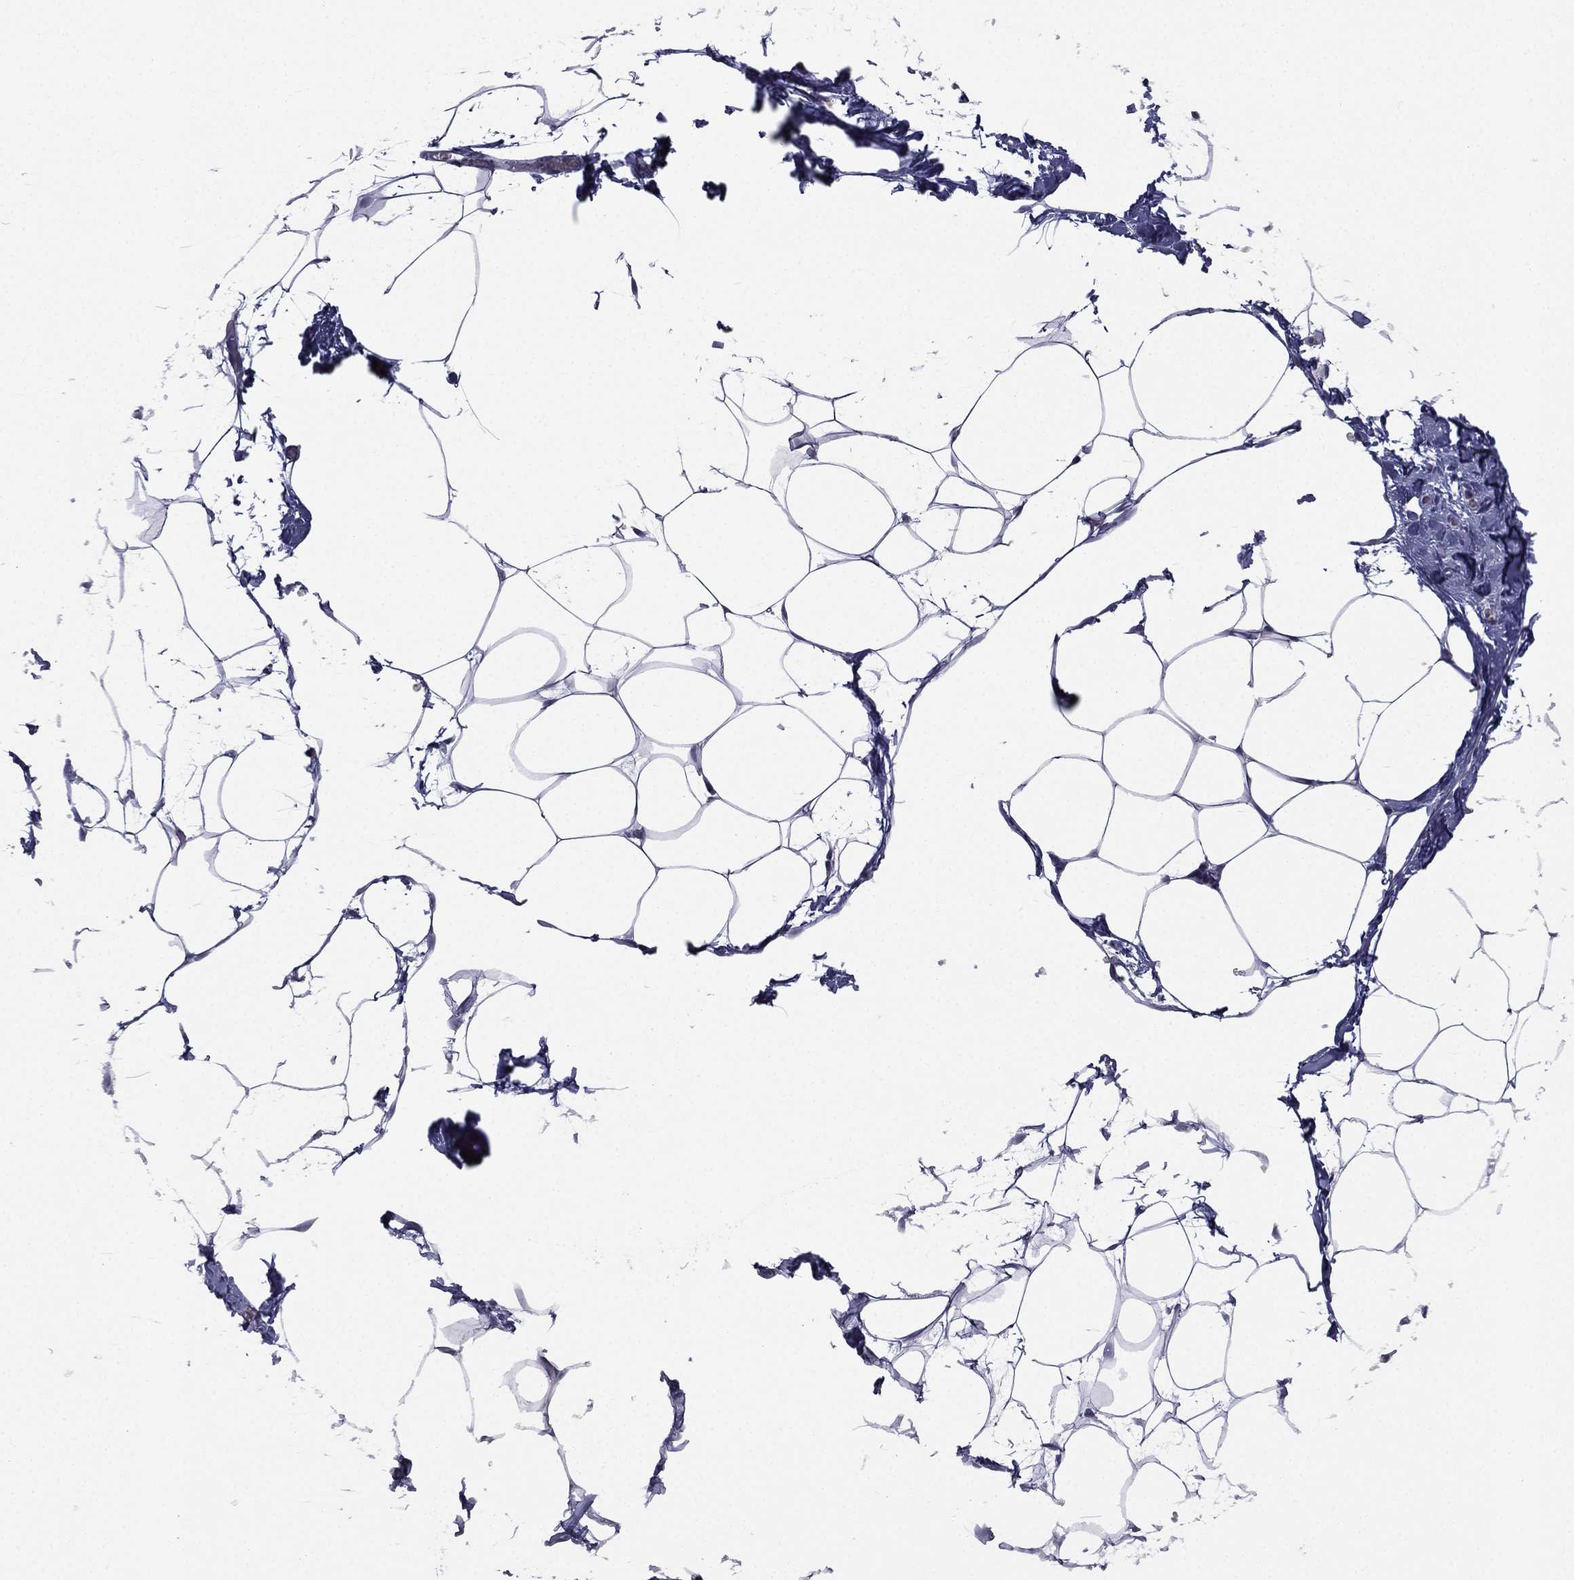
{"staining": {"intensity": "negative", "quantity": "none", "location": "none"}, "tissue": "adipose tissue", "cell_type": "Adipocytes", "image_type": "normal", "snomed": [{"axis": "morphology", "description": "Normal tissue, NOS"}, {"axis": "topography", "description": "Adipose tissue"}], "caption": "Adipocytes are negative for protein expression in unremarkable human adipose tissue. (DAB immunohistochemistry with hematoxylin counter stain).", "gene": "ACTRT2", "patient": {"sex": "male", "age": 57}}